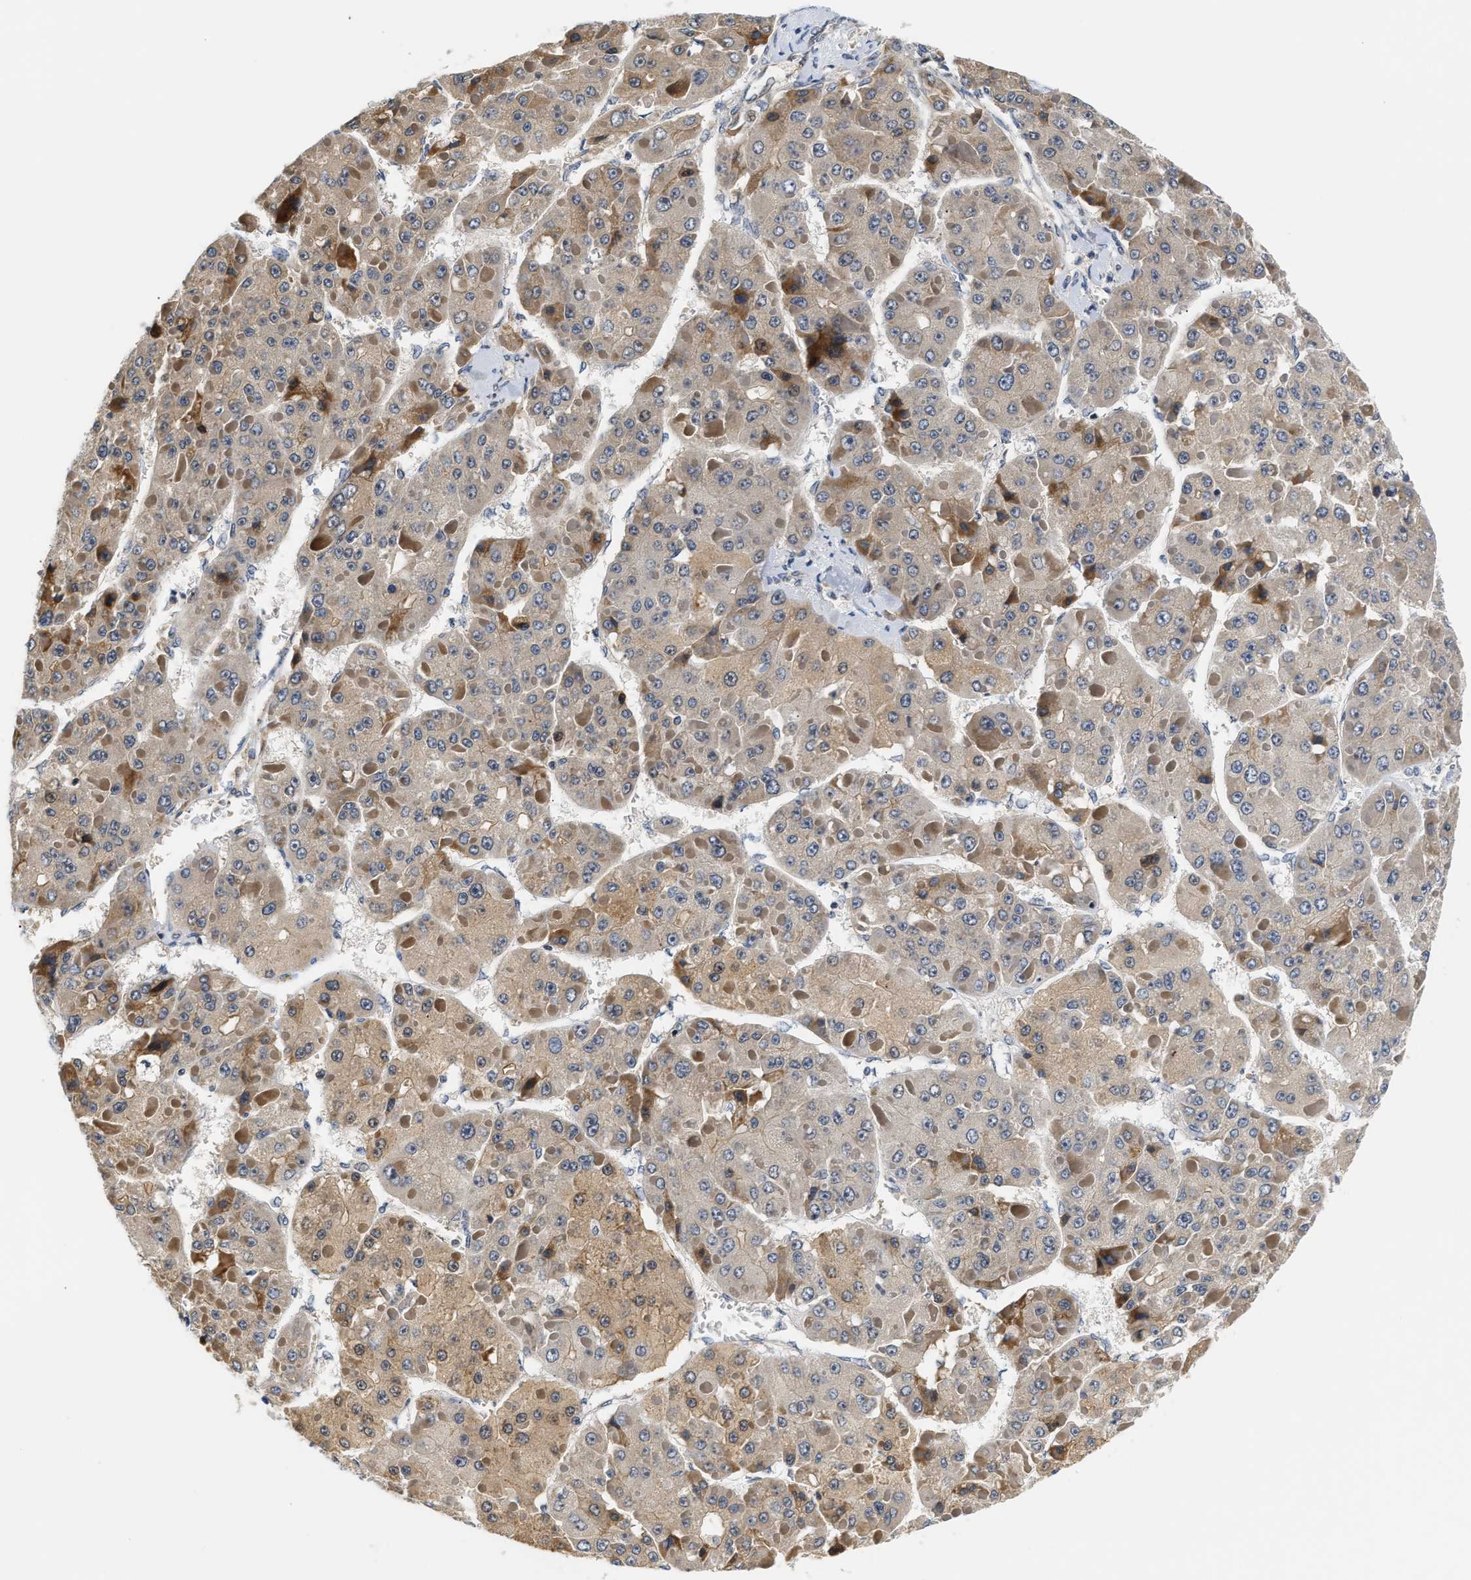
{"staining": {"intensity": "weak", "quantity": ">75%", "location": "cytoplasmic/membranous"}, "tissue": "liver cancer", "cell_type": "Tumor cells", "image_type": "cancer", "snomed": [{"axis": "morphology", "description": "Carcinoma, Hepatocellular, NOS"}, {"axis": "topography", "description": "Liver"}], "caption": "Liver cancer stained for a protein reveals weak cytoplasmic/membranous positivity in tumor cells.", "gene": "TNIP2", "patient": {"sex": "female", "age": 73}}